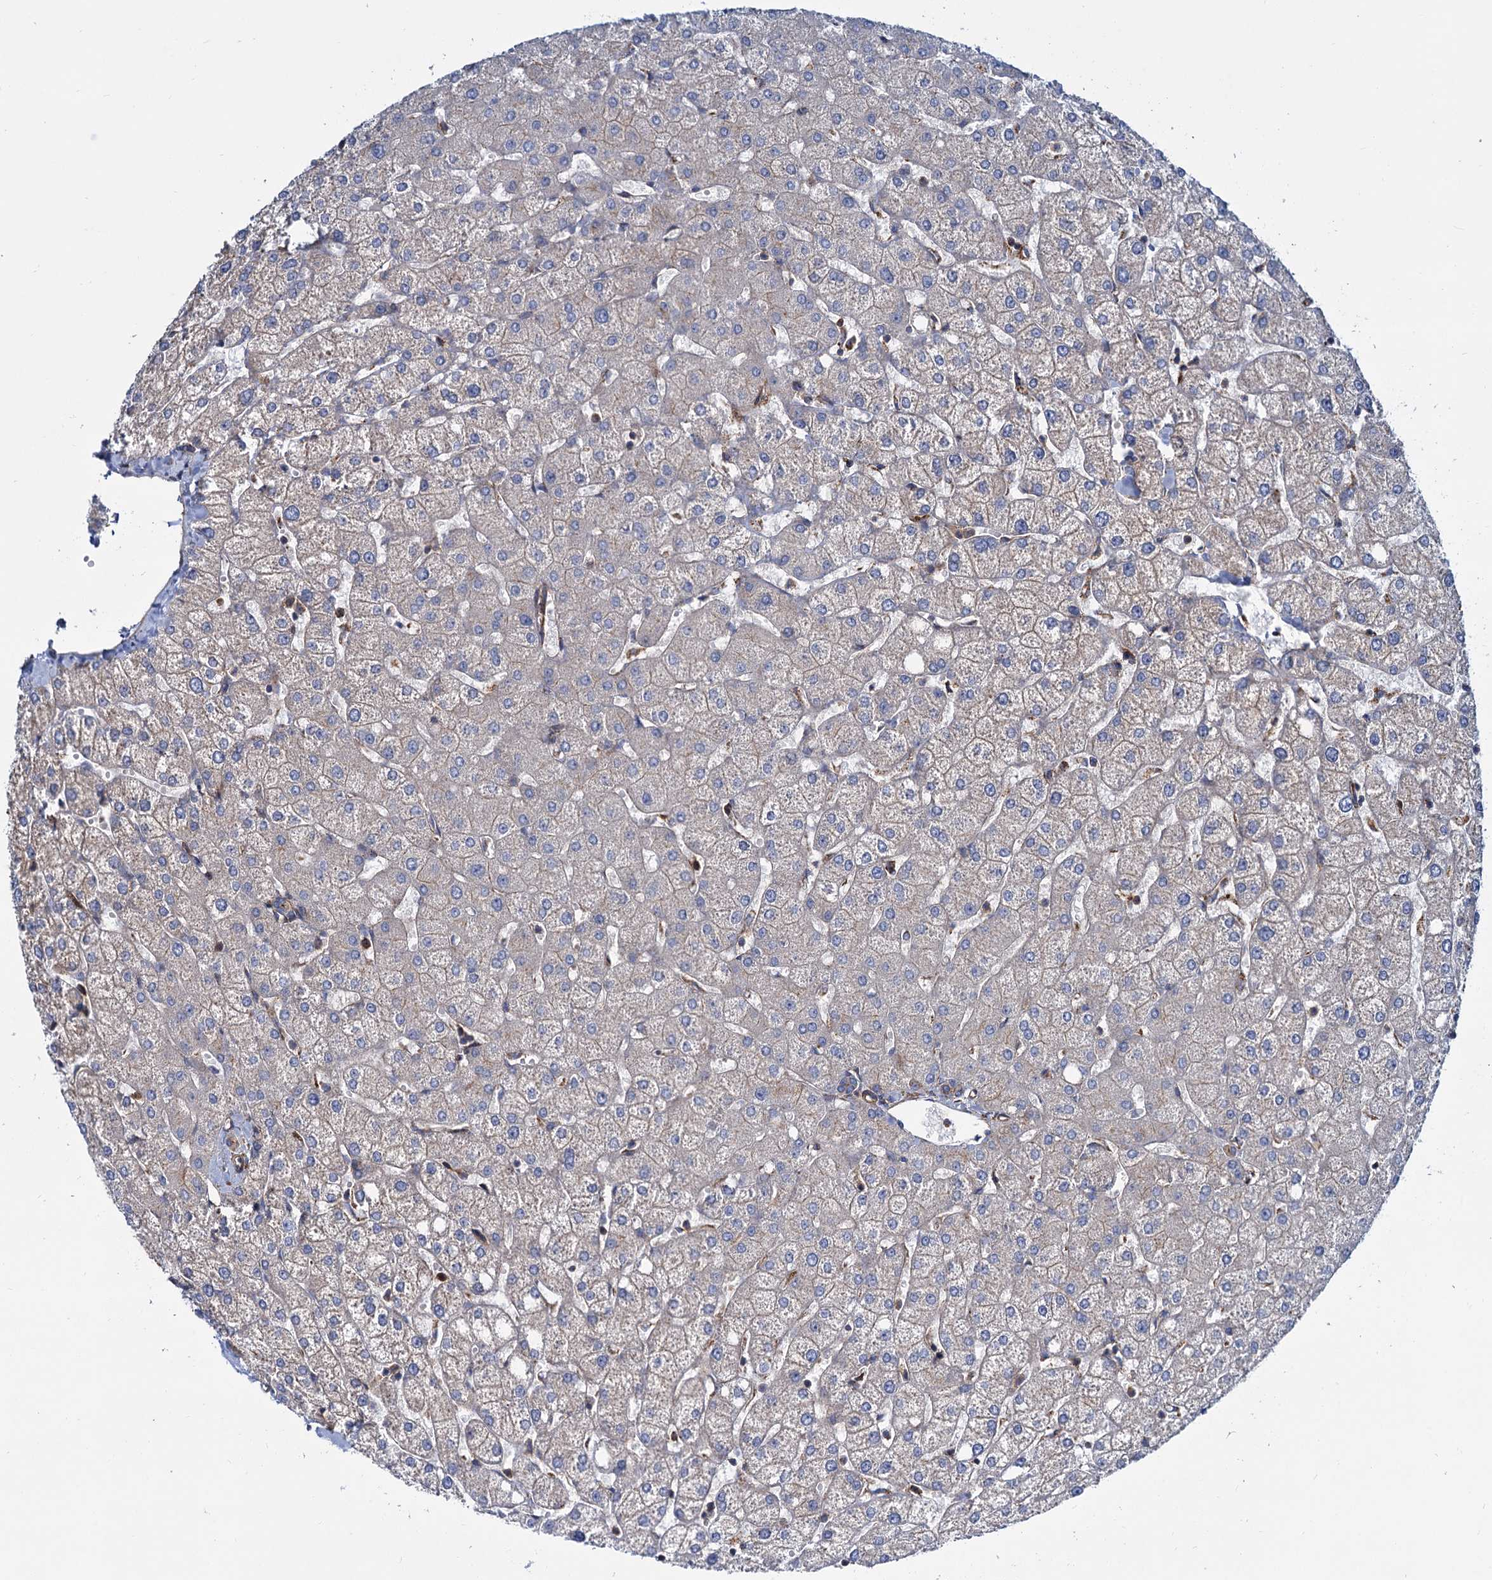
{"staining": {"intensity": "negative", "quantity": "none", "location": "none"}, "tissue": "liver", "cell_type": "Cholangiocytes", "image_type": "normal", "snomed": [{"axis": "morphology", "description": "Normal tissue, NOS"}, {"axis": "topography", "description": "Liver"}], "caption": "Immunohistochemistry (IHC) micrograph of benign liver: liver stained with DAB demonstrates no significant protein positivity in cholangiocytes.", "gene": "PSEN1", "patient": {"sex": "female", "age": 54}}